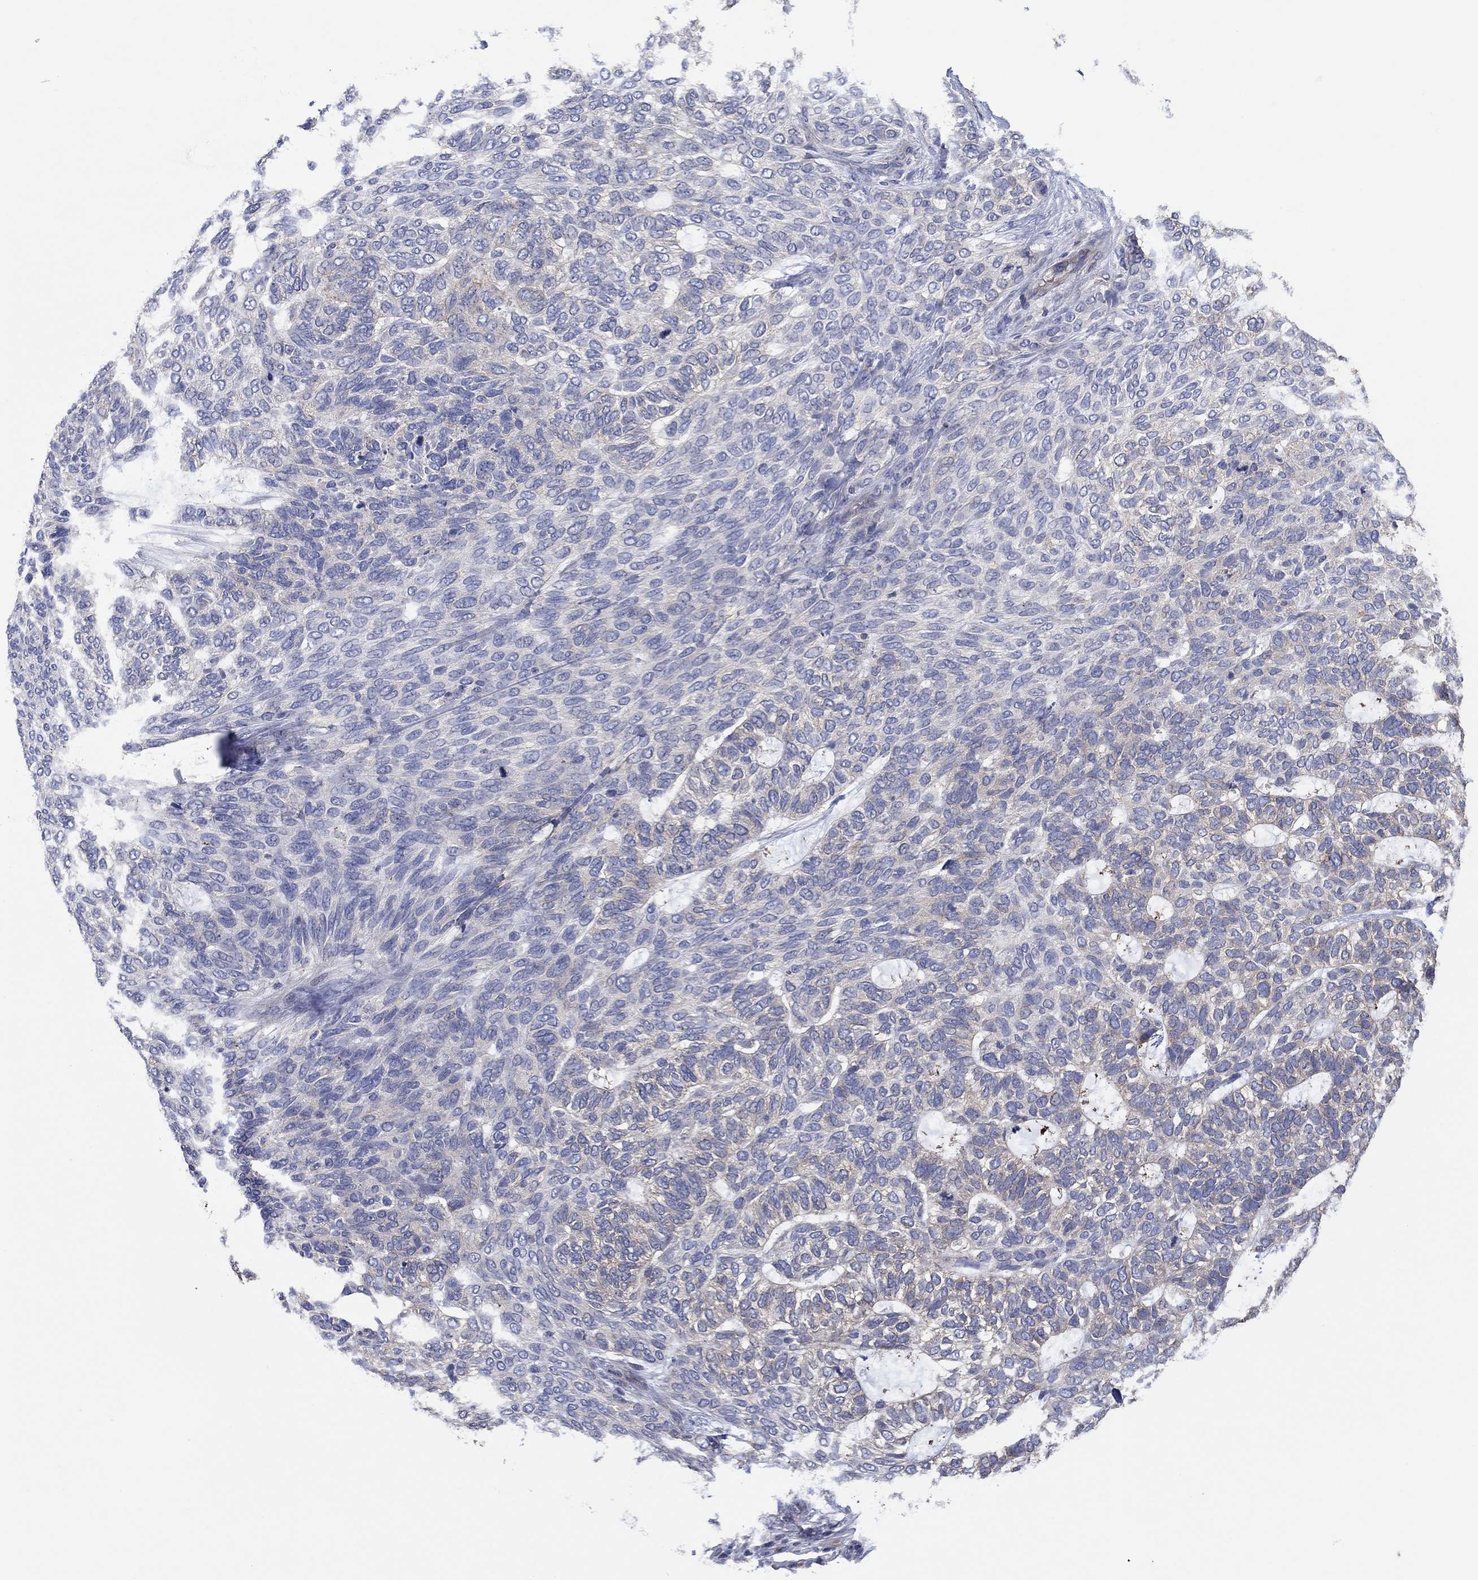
{"staining": {"intensity": "negative", "quantity": "none", "location": "none"}, "tissue": "skin cancer", "cell_type": "Tumor cells", "image_type": "cancer", "snomed": [{"axis": "morphology", "description": "Basal cell carcinoma"}, {"axis": "topography", "description": "Skin"}], "caption": "A histopathology image of human skin cancer is negative for staining in tumor cells. The staining was performed using DAB to visualize the protein expression in brown, while the nuclei were stained in blue with hematoxylin (Magnification: 20x).", "gene": "TPRN", "patient": {"sex": "female", "age": 65}}